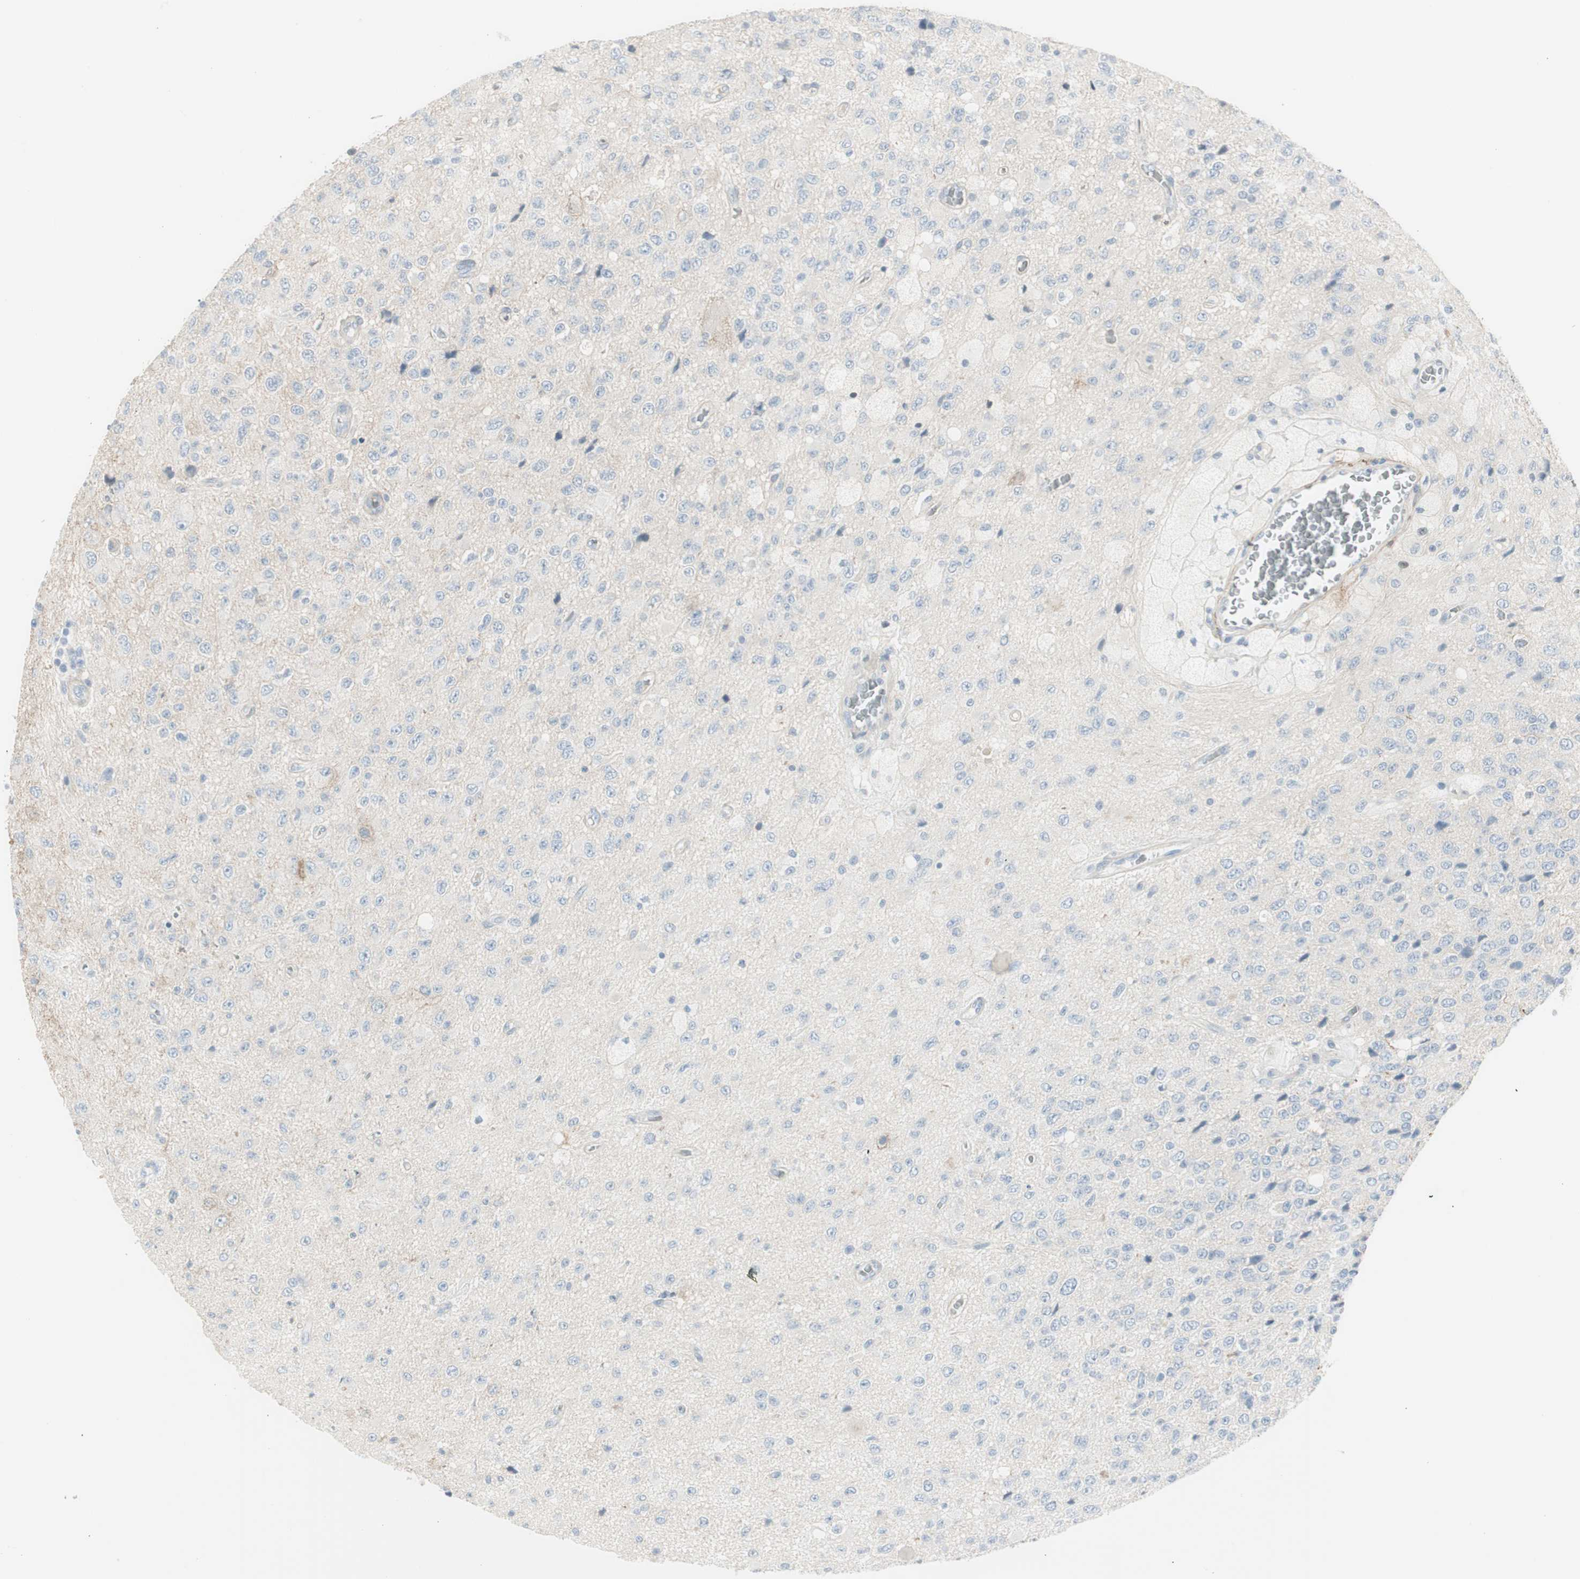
{"staining": {"intensity": "negative", "quantity": "none", "location": "none"}, "tissue": "glioma", "cell_type": "Tumor cells", "image_type": "cancer", "snomed": [{"axis": "morphology", "description": "Glioma, malignant, High grade"}, {"axis": "topography", "description": "pancreas cauda"}], "caption": "High magnification brightfield microscopy of high-grade glioma (malignant) stained with DAB (3,3'-diaminobenzidine) (brown) and counterstained with hematoxylin (blue): tumor cells show no significant expression. Brightfield microscopy of immunohistochemistry (IHC) stained with DAB (brown) and hematoxylin (blue), captured at high magnification.", "gene": "CACNA2D1", "patient": {"sex": "male", "age": 60}}